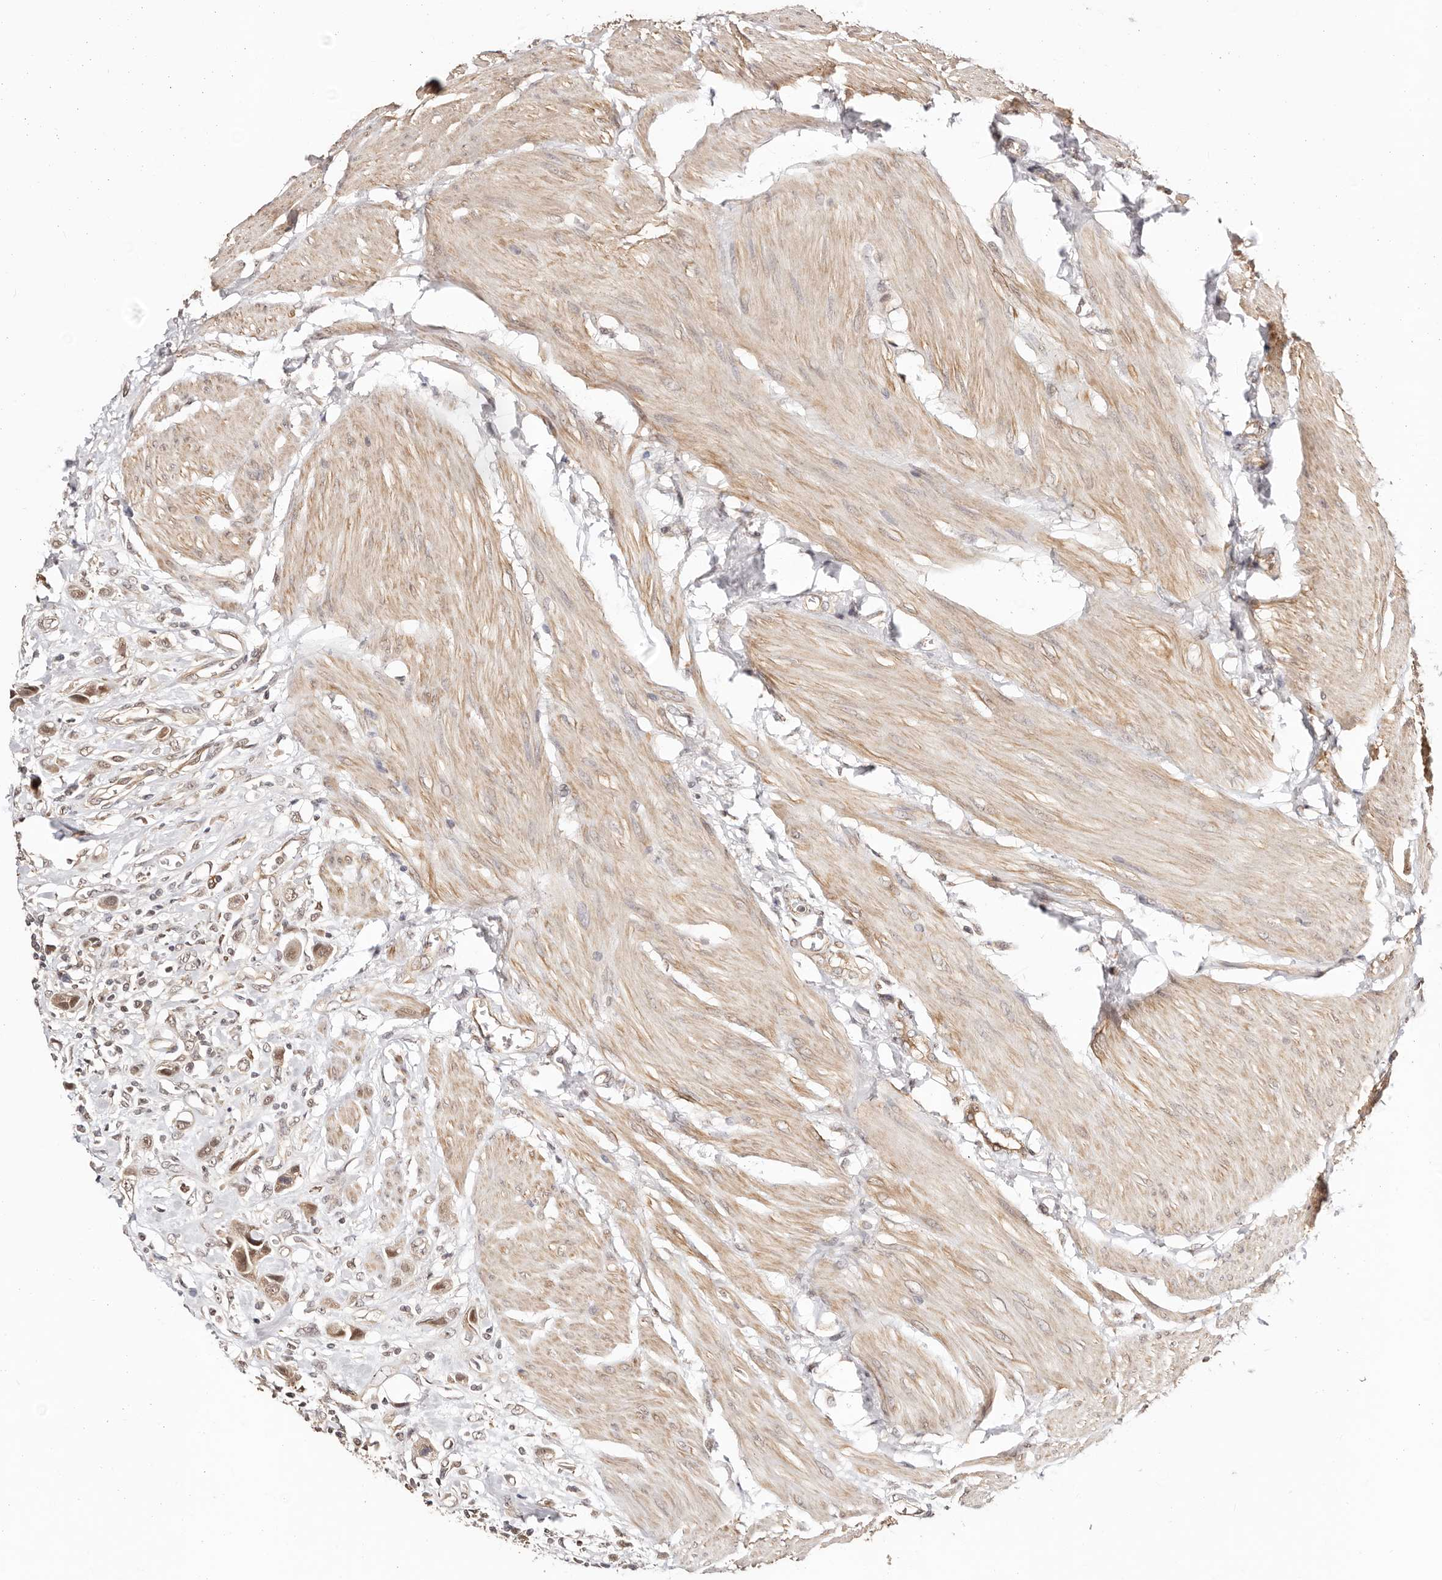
{"staining": {"intensity": "moderate", "quantity": "<25%", "location": "cytoplasmic/membranous,nuclear"}, "tissue": "urothelial cancer", "cell_type": "Tumor cells", "image_type": "cancer", "snomed": [{"axis": "morphology", "description": "Urothelial carcinoma, High grade"}, {"axis": "topography", "description": "Urinary bladder"}], "caption": "About <25% of tumor cells in human high-grade urothelial carcinoma demonstrate moderate cytoplasmic/membranous and nuclear protein positivity as visualized by brown immunohistochemical staining.", "gene": "CTNNBL1", "patient": {"sex": "male", "age": 50}}